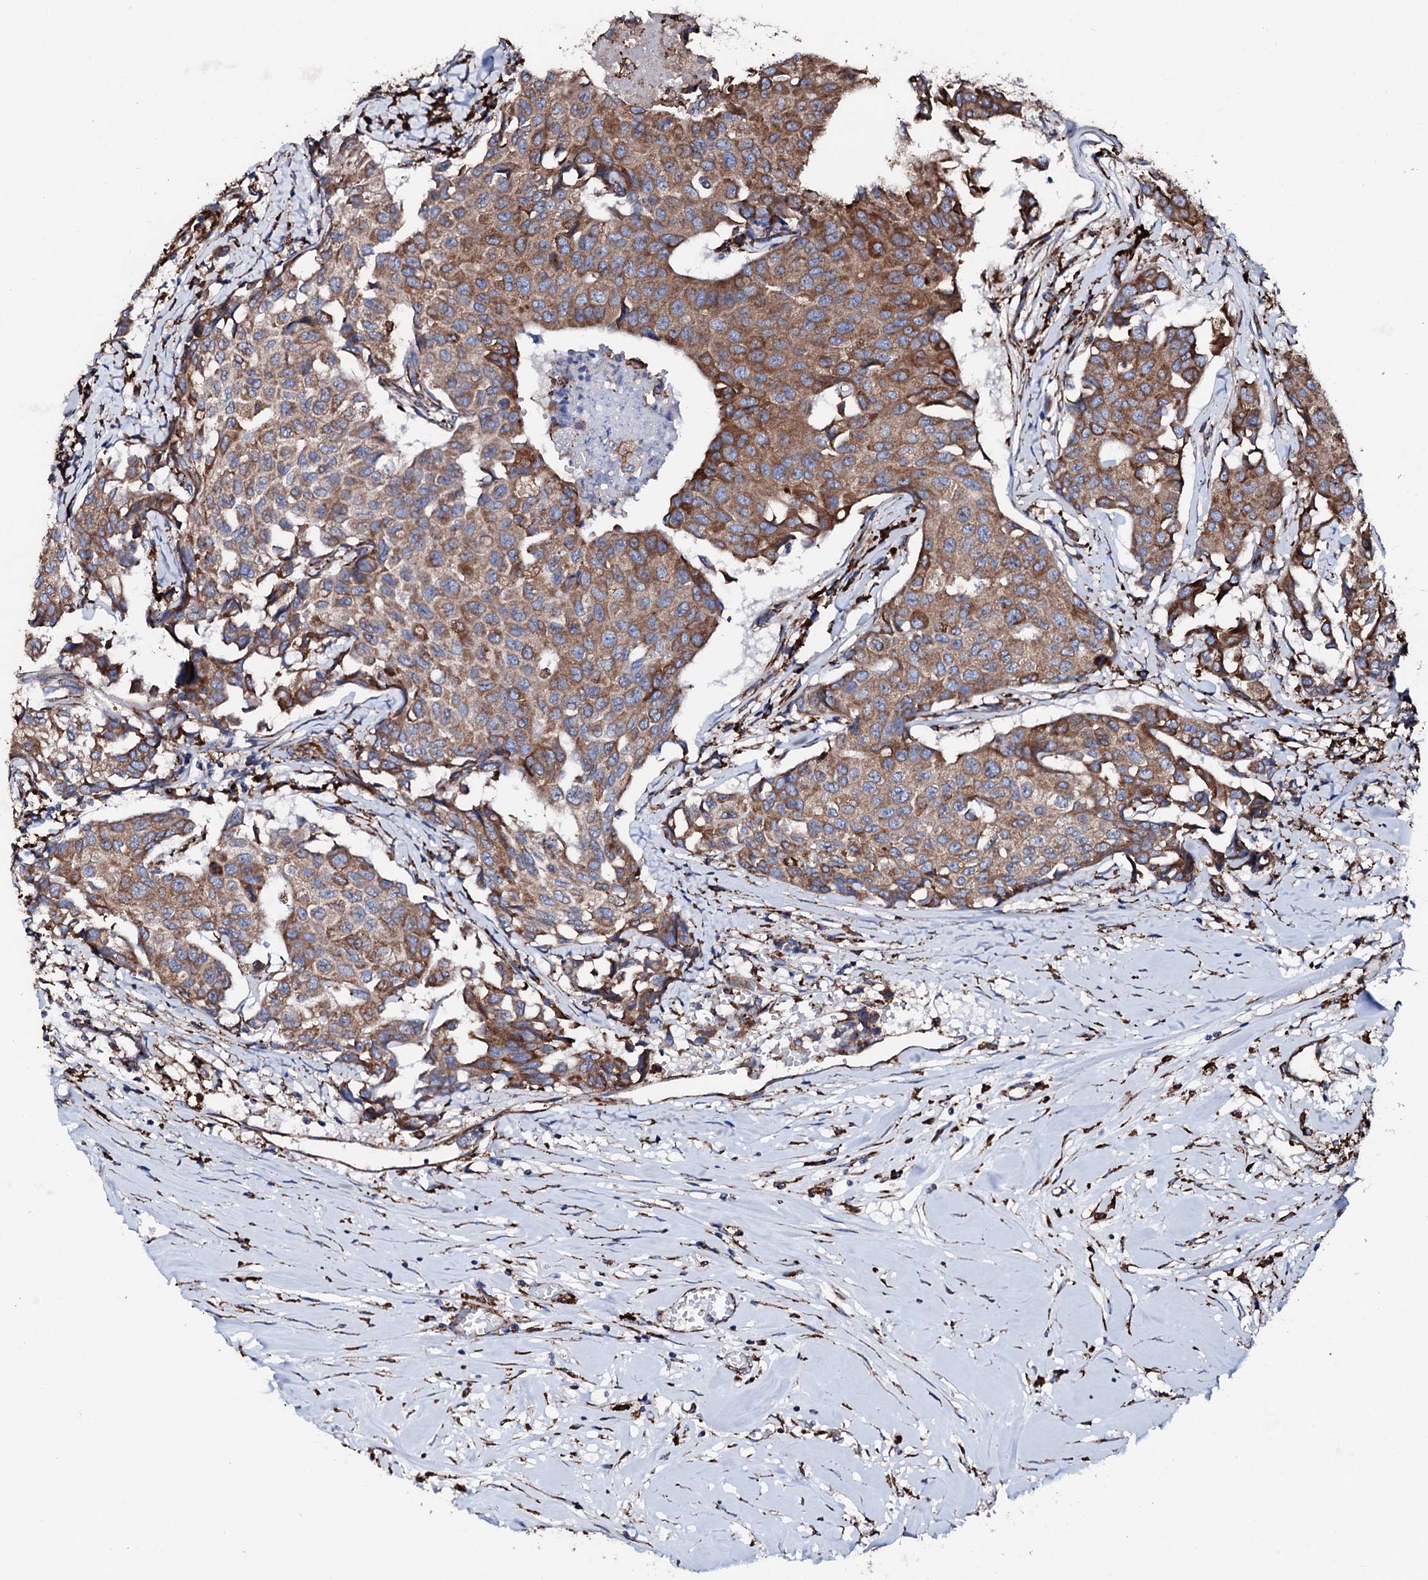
{"staining": {"intensity": "moderate", "quantity": ">75%", "location": "cytoplasmic/membranous"}, "tissue": "breast cancer", "cell_type": "Tumor cells", "image_type": "cancer", "snomed": [{"axis": "morphology", "description": "Duct carcinoma"}, {"axis": "topography", "description": "Breast"}], "caption": "High-magnification brightfield microscopy of breast cancer stained with DAB (3,3'-diaminobenzidine) (brown) and counterstained with hematoxylin (blue). tumor cells exhibit moderate cytoplasmic/membranous staining is present in about>75% of cells.", "gene": "AMDHD1", "patient": {"sex": "female", "age": 80}}